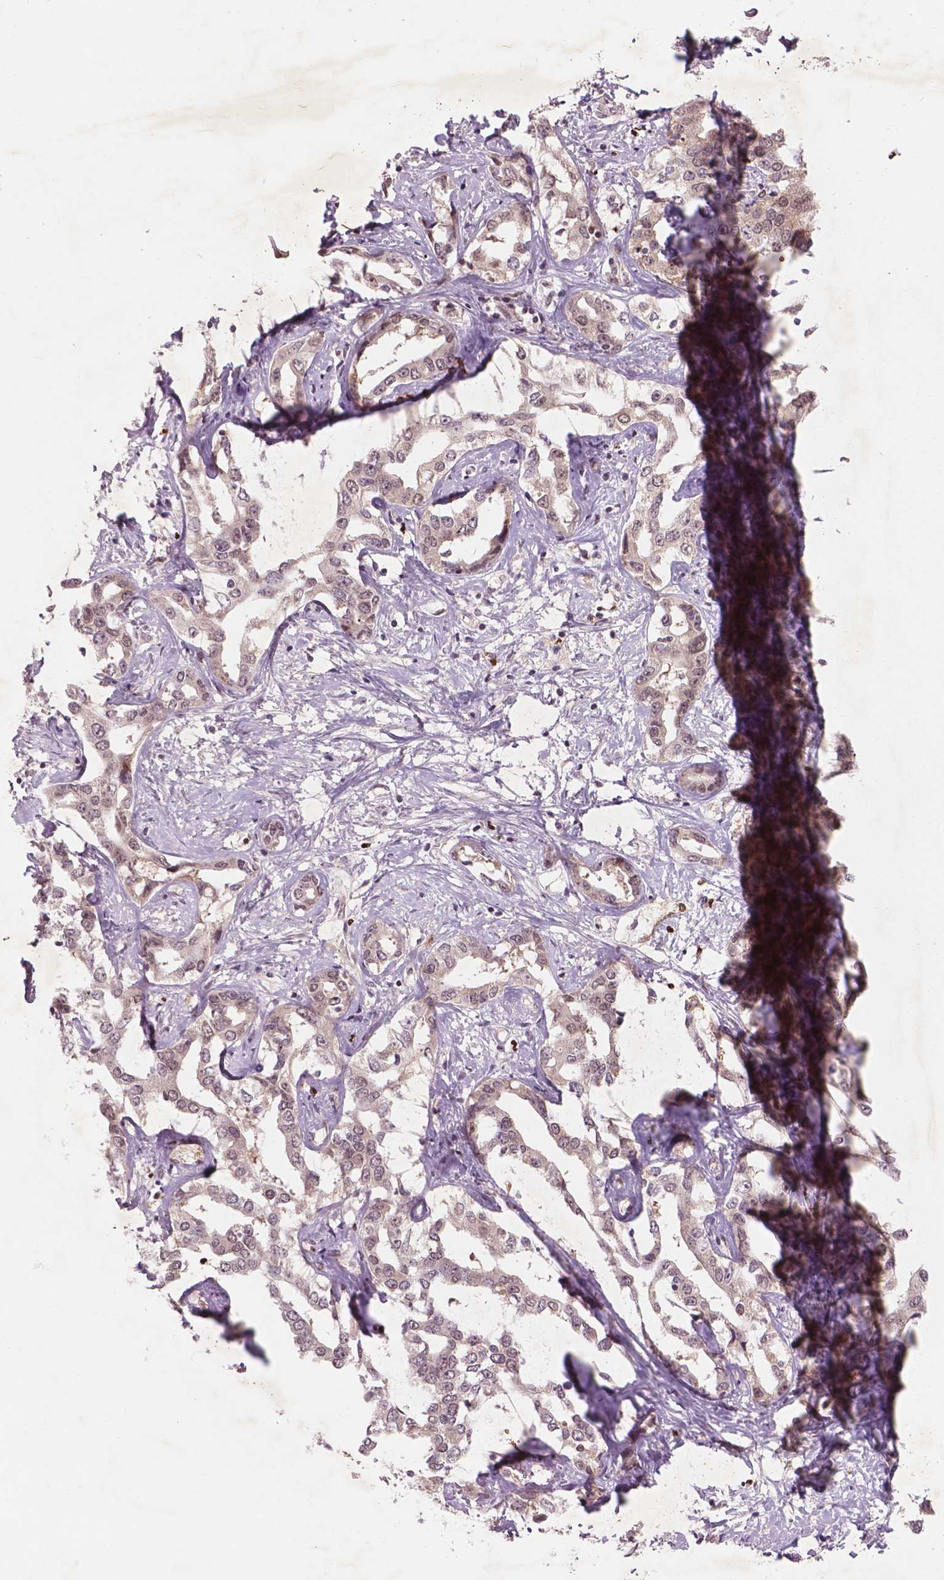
{"staining": {"intensity": "weak", "quantity": ">75%", "location": "nuclear"}, "tissue": "liver cancer", "cell_type": "Tumor cells", "image_type": "cancer", "snomed": [{"axis": "morphology", "description": "Cholangiocarcinoma"}, {"axis": "topography", "description": "Liver"}], "caption": "Immunohistochemical staining of liver cholangiocarcinoma demonstrates low levels of weak nuclear positivity in approximately >75% of tumor cells.", "gene": "NFAT5", "patient": {"sex": "male", "age": 59}}